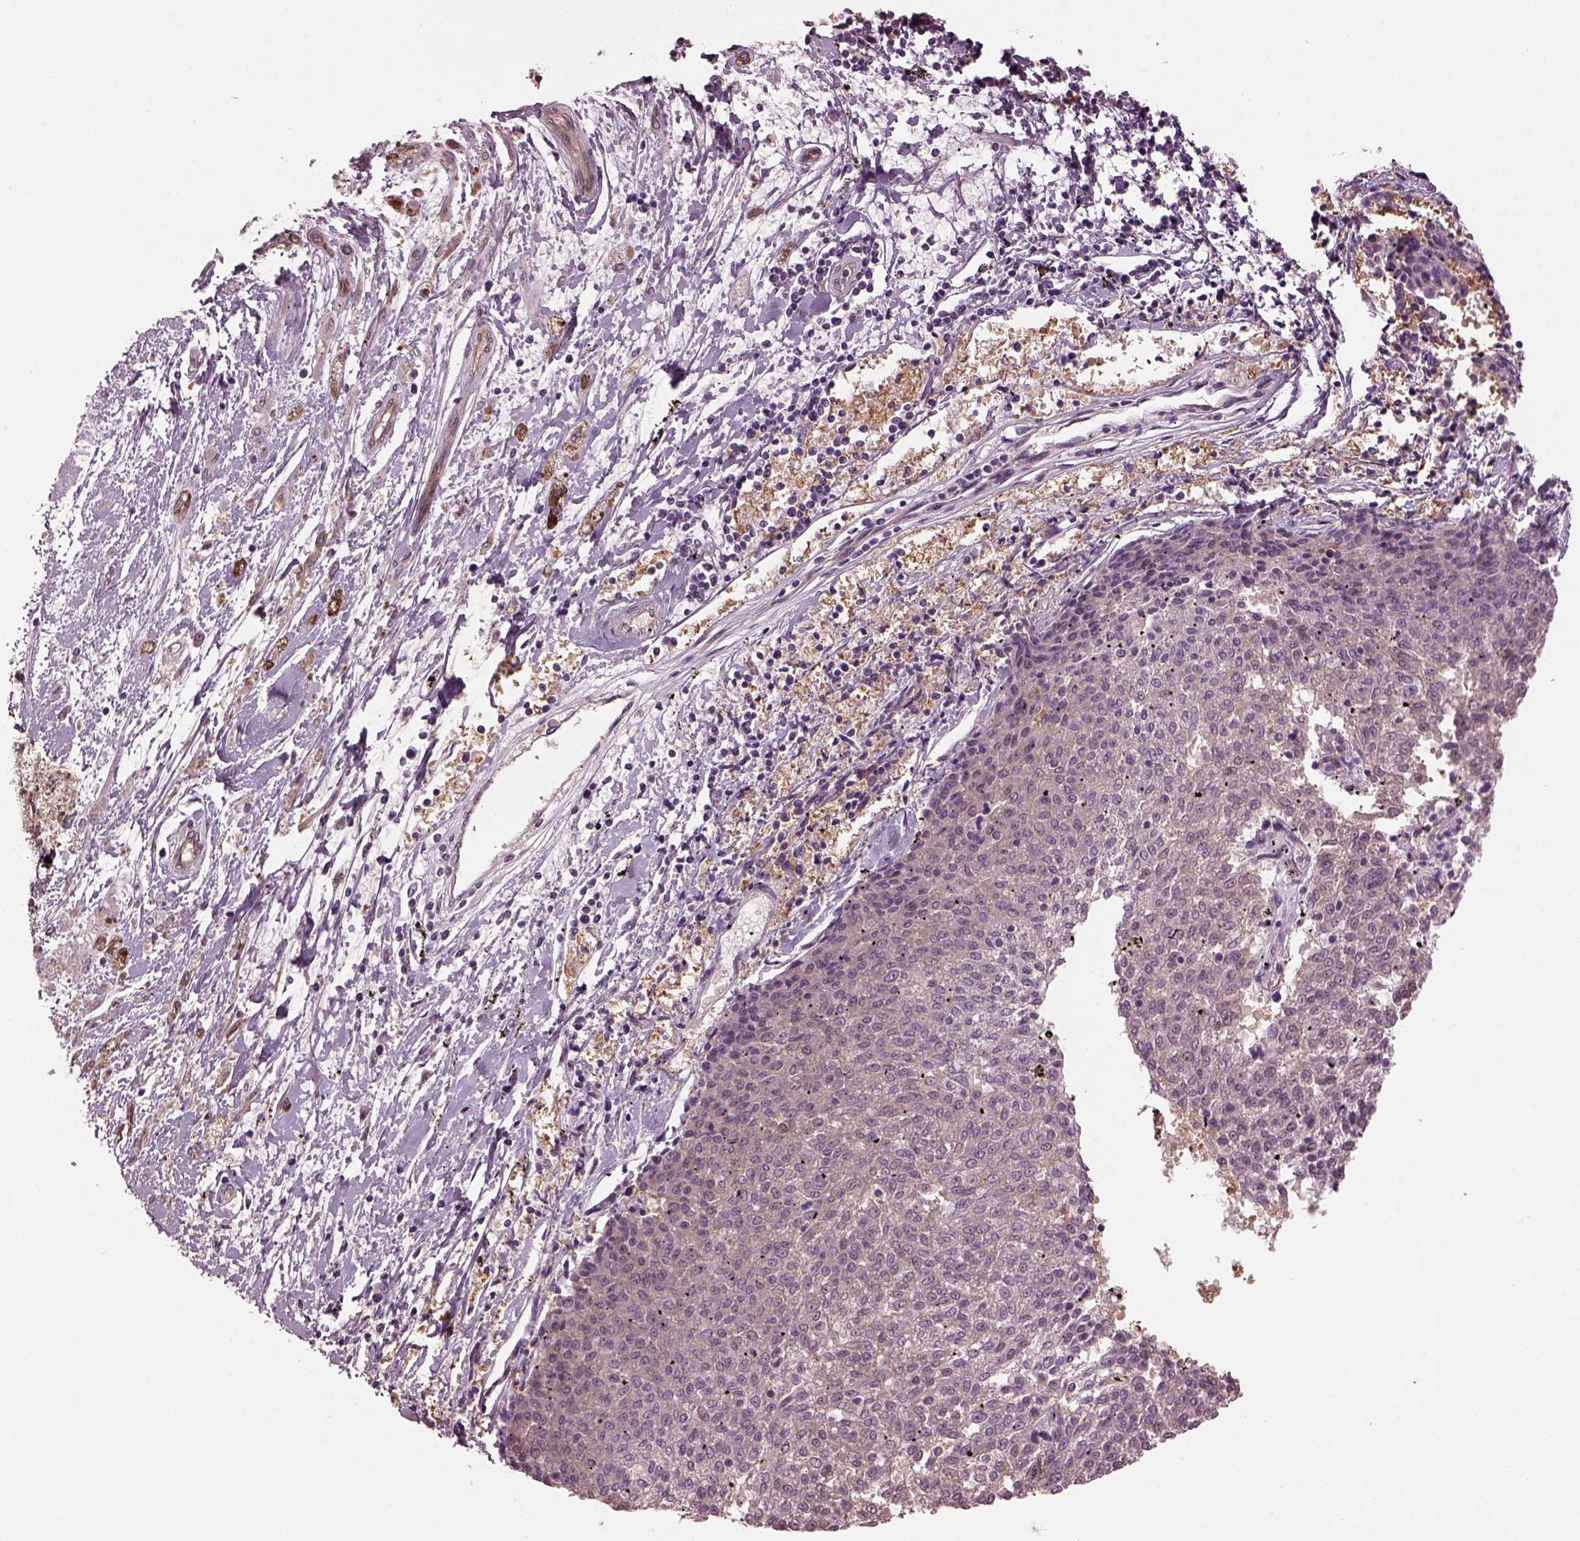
{"staining": {"intensity": "weak", "quantity": "<25%", "location": "nuclear"}, "tissue": "melanoma", "cell_type": "Tumor cells", "image_type": "cancer", "snomed": [{"axis": "morphology", "description": "Malignant melanoma, NOS"}, {"axis": "topography", "description": "Skin"}], "caption": "Melanoma was stained to show a protein in brown. There is no significant staining in tumor cells.", "gene": "GNRH1", "patient": {"sex": "female", "age": 72}}